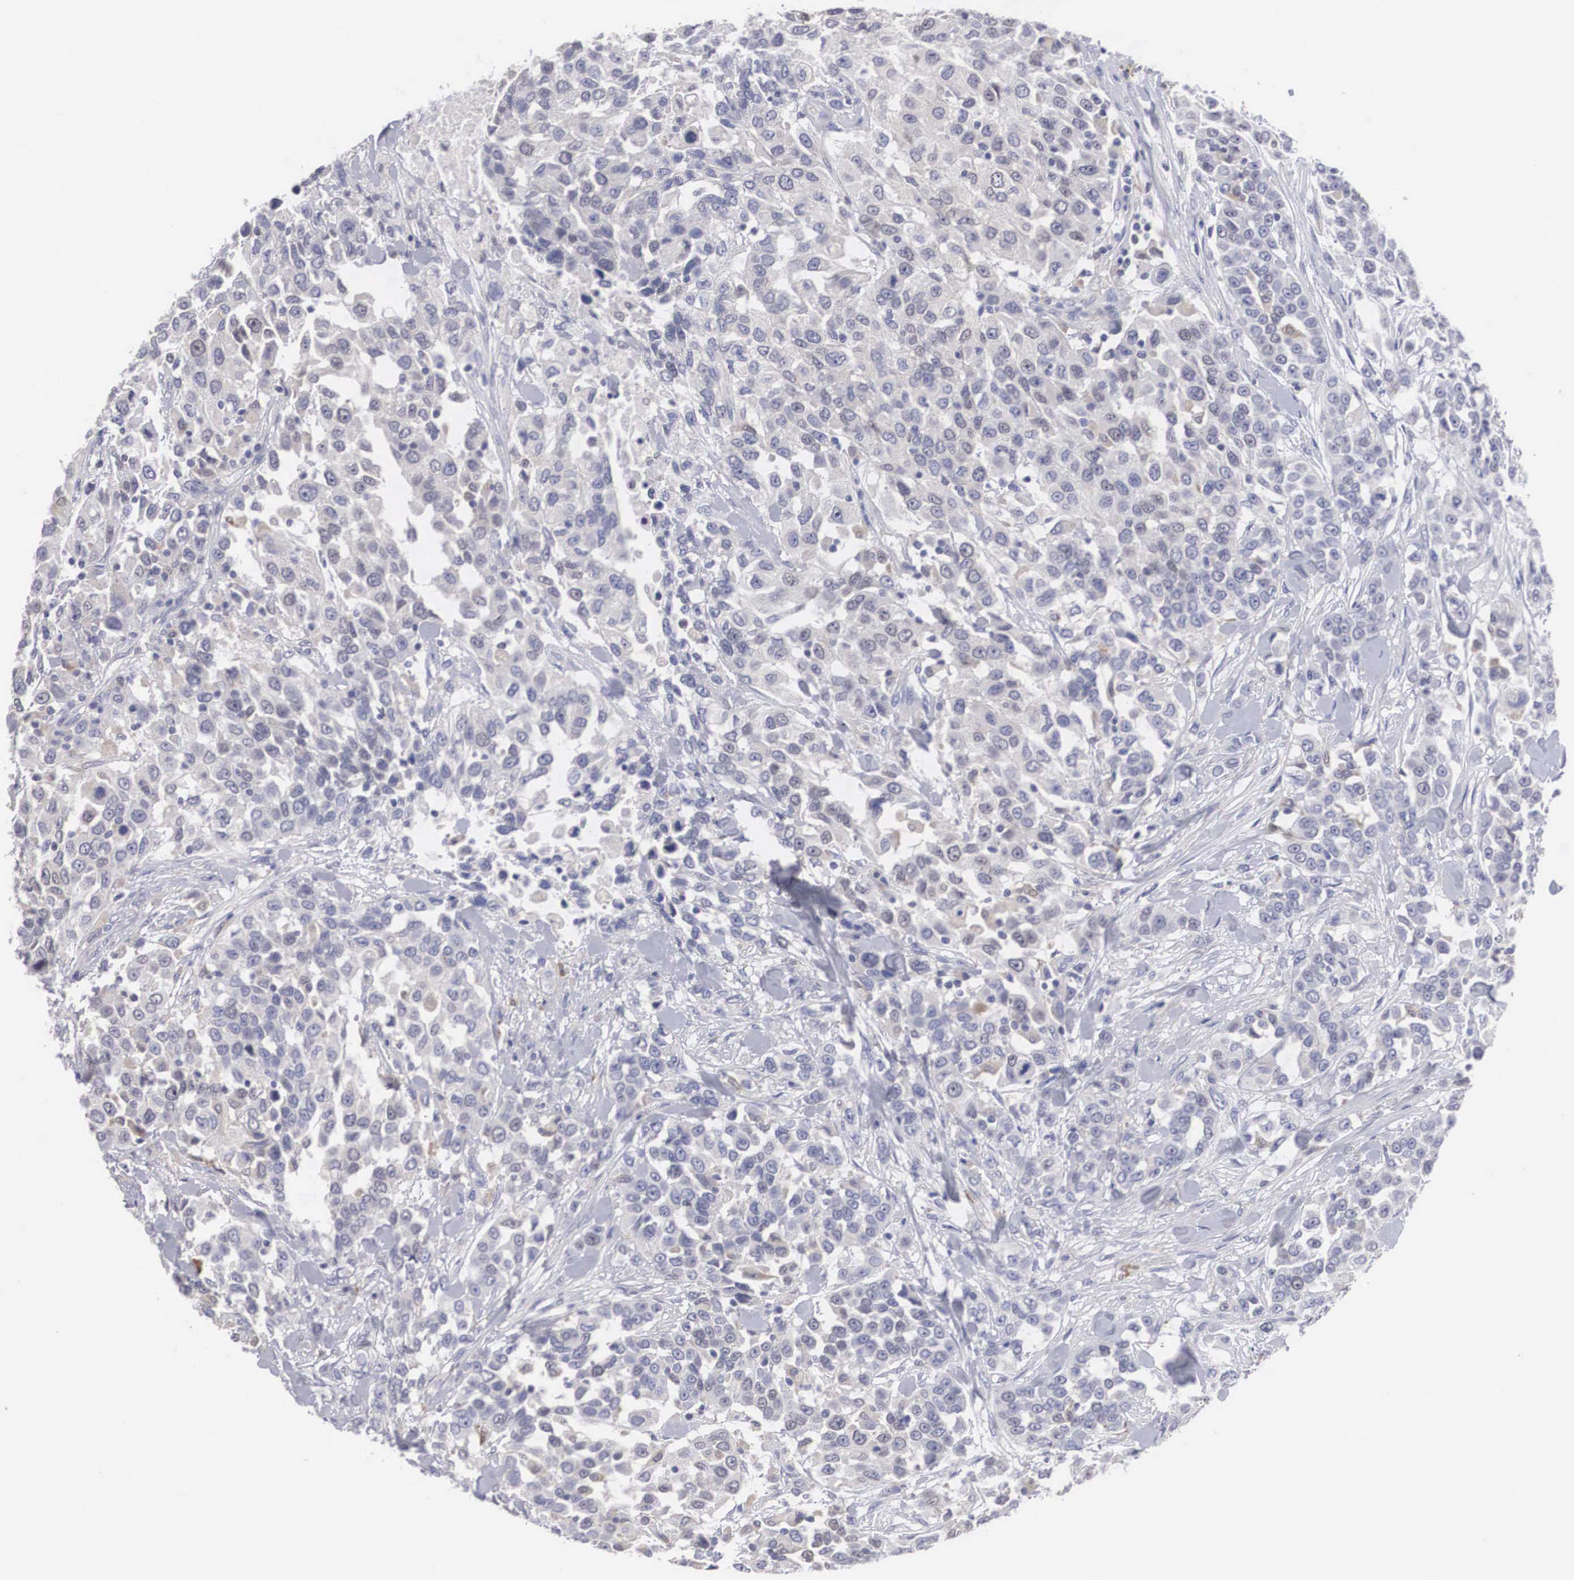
{"staining": {"intensity": "weak", "quantity": "<25%", "location": "cytoplasmic/membranous"}, "tissue": "urothelial cancer", "cell_type": "Tumor cells", "image_type": "cancer", "snomed": [{"axis": "morphology", "description": "Urothelial carcinoma, High grade"}, {"axis": "topography", "description": "Urinary bladder"}], "caption": "A histopathology image of human urothelial carcinoma (high-grade) is negative for staining in tumor cells. (DAB immunohistochemistry (IHC), high magnification).", "gene": "HMOX1", "patient": {"sex": "female", "age": 80}}